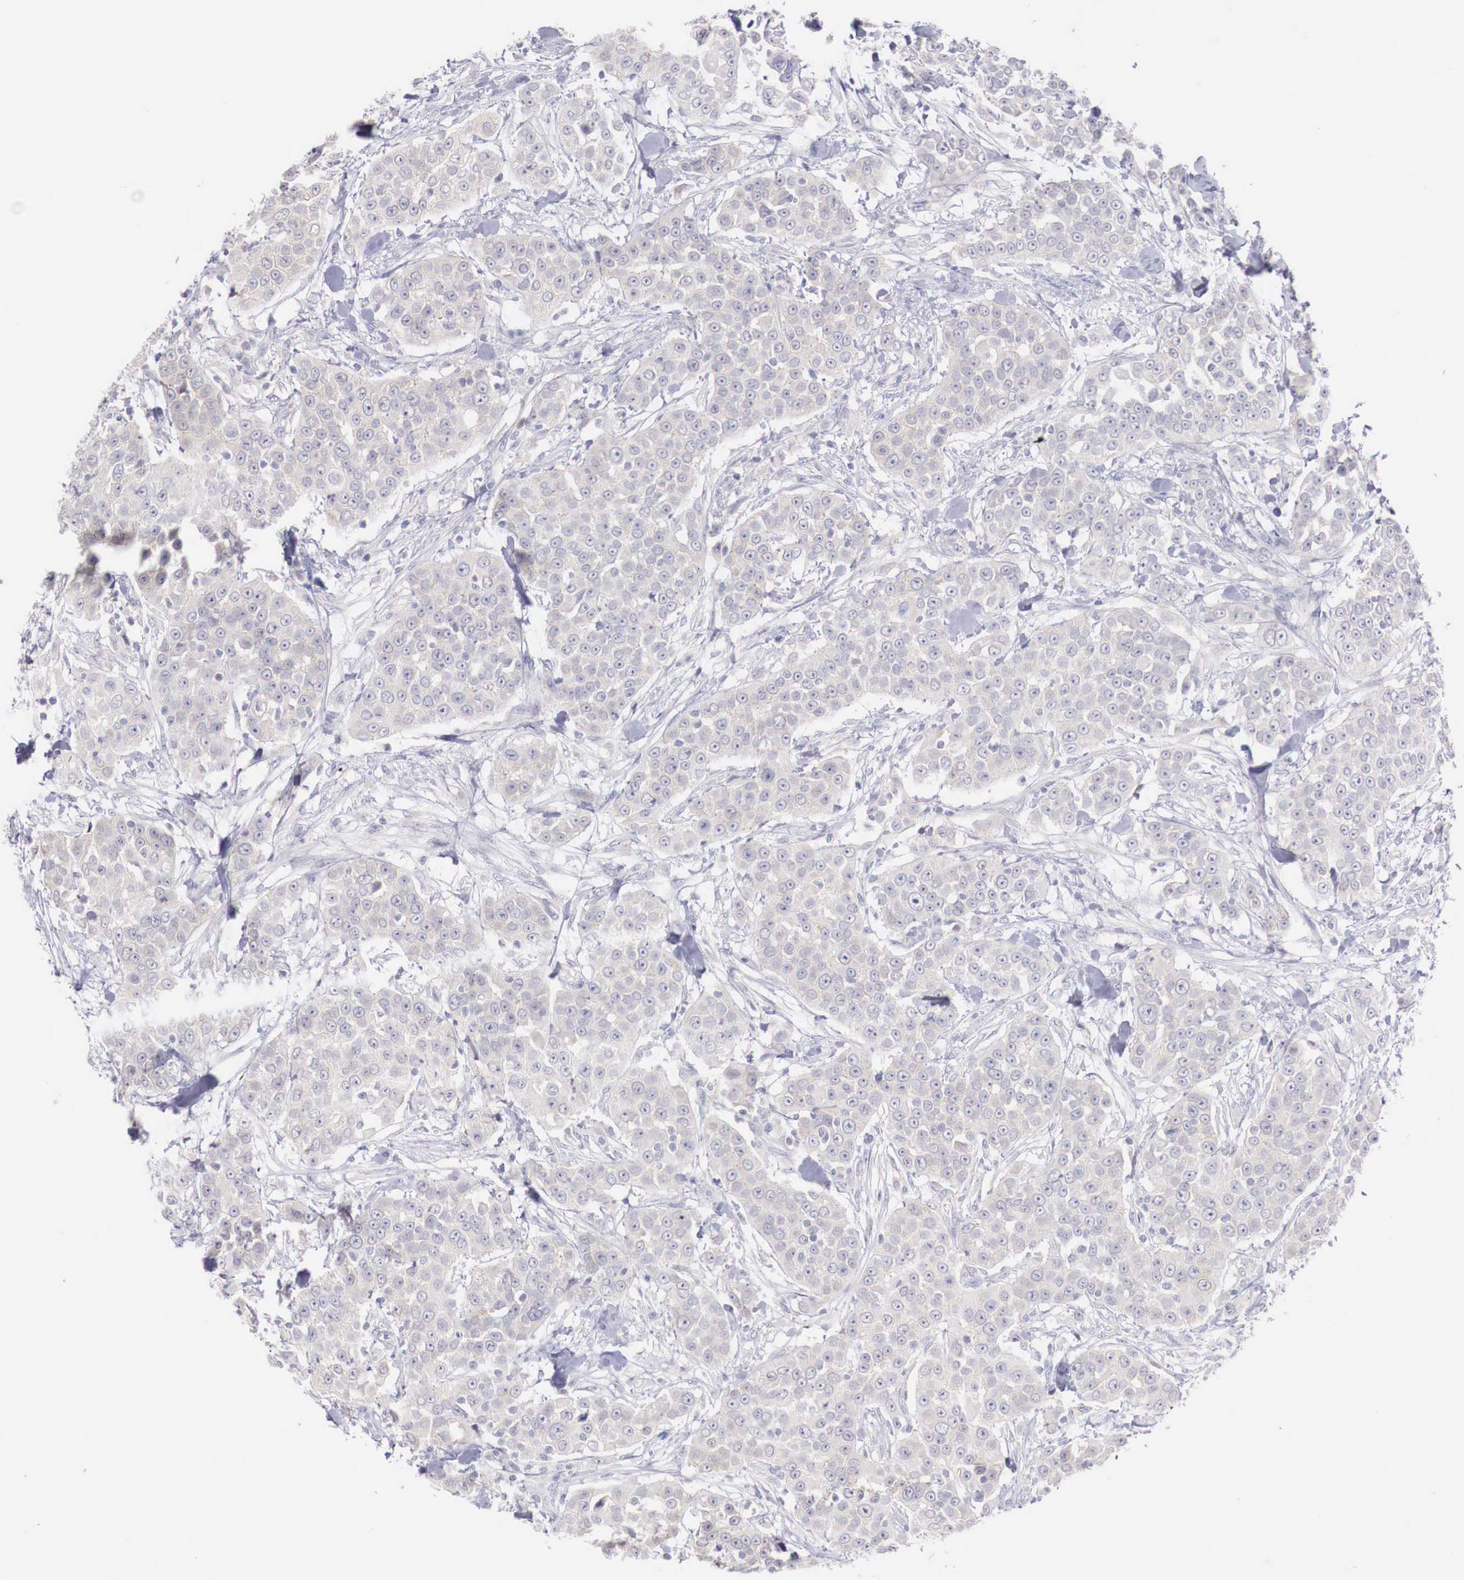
{"staining": {"intensity": "negative", "quantity": "none", "location": "none"}, "tissue": "urothelial cancer", "cell_type": "Tumor cells", "image_type": "cancer", "snomed": [{"axis": "morphology", "description": "Urothelial carcinoma, High grade"}, {"axis": "topography", "description": "Urinary bladder"}], "caption": "Tumor cells show no significant staining in urothelial cancer. (Immunohistochemistry, brightfield microscopy, high magnification).", "gene": "TRIM13", "patient": {"sex": "female", "age": 80}}